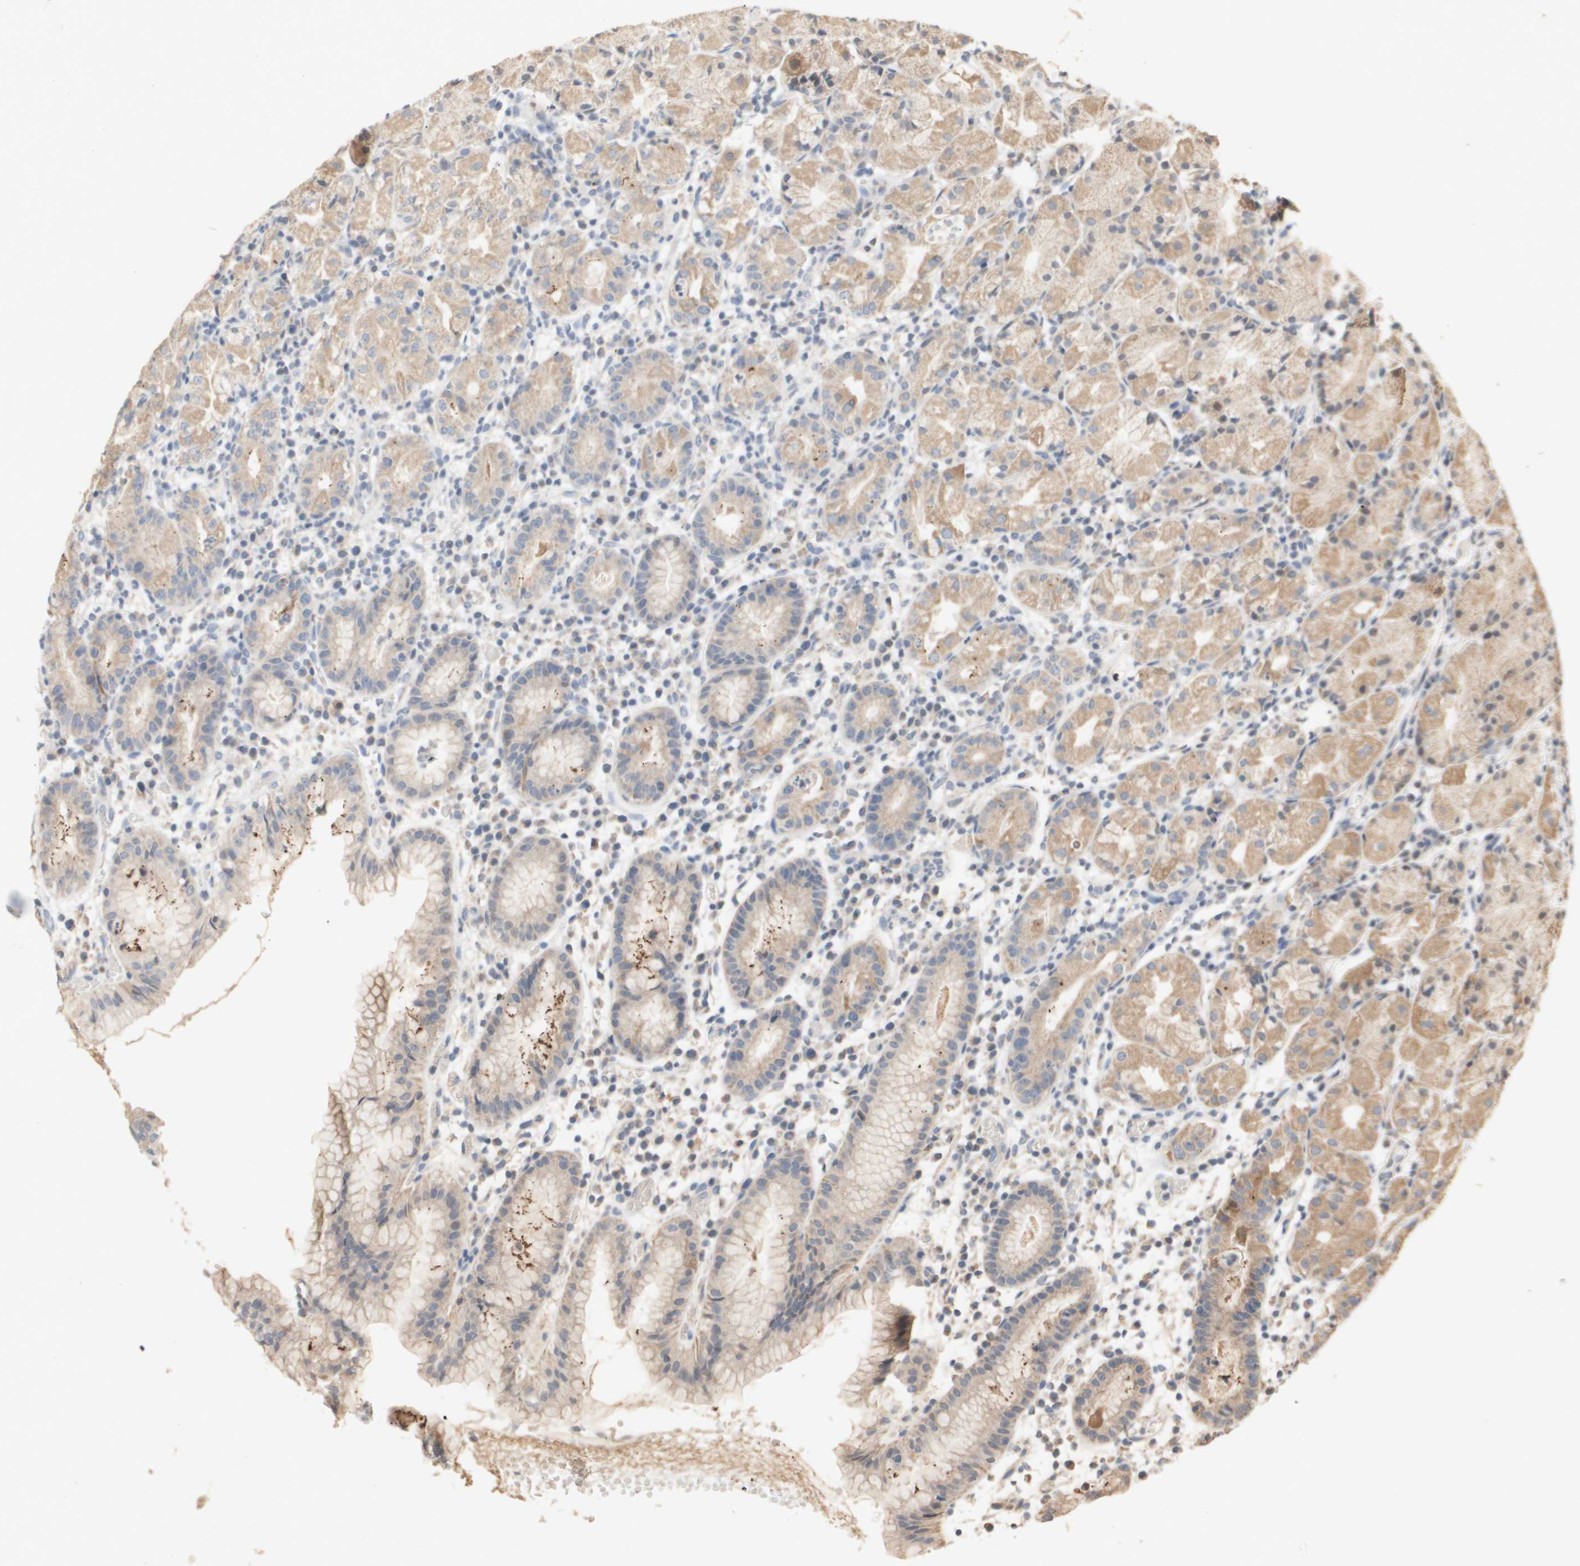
{"staining": {"intensity": "weak", "quantity": ">75%", "location": "cytoplasmic/membranous"}, "tissue": "stomach", "cell_type": "Glandular cells", "image_type": "normal", "snomed": [{"axis": "morphology", "description": "Normal tissue, NOS"}, {"axis": "topography", "description": "Stomach"}, {"axis": "topography", "description": "Stomach, lower"}], "caption": "Protein staining displays weak cytoplasmic/membranous staining in approximately >75% of glandular cells in benign stomach. (DAB IHC, brown staining for protein, blue staining for nuclei).", "gene": "PTGIS", "patient": {"sex": "female", "age": 75}}